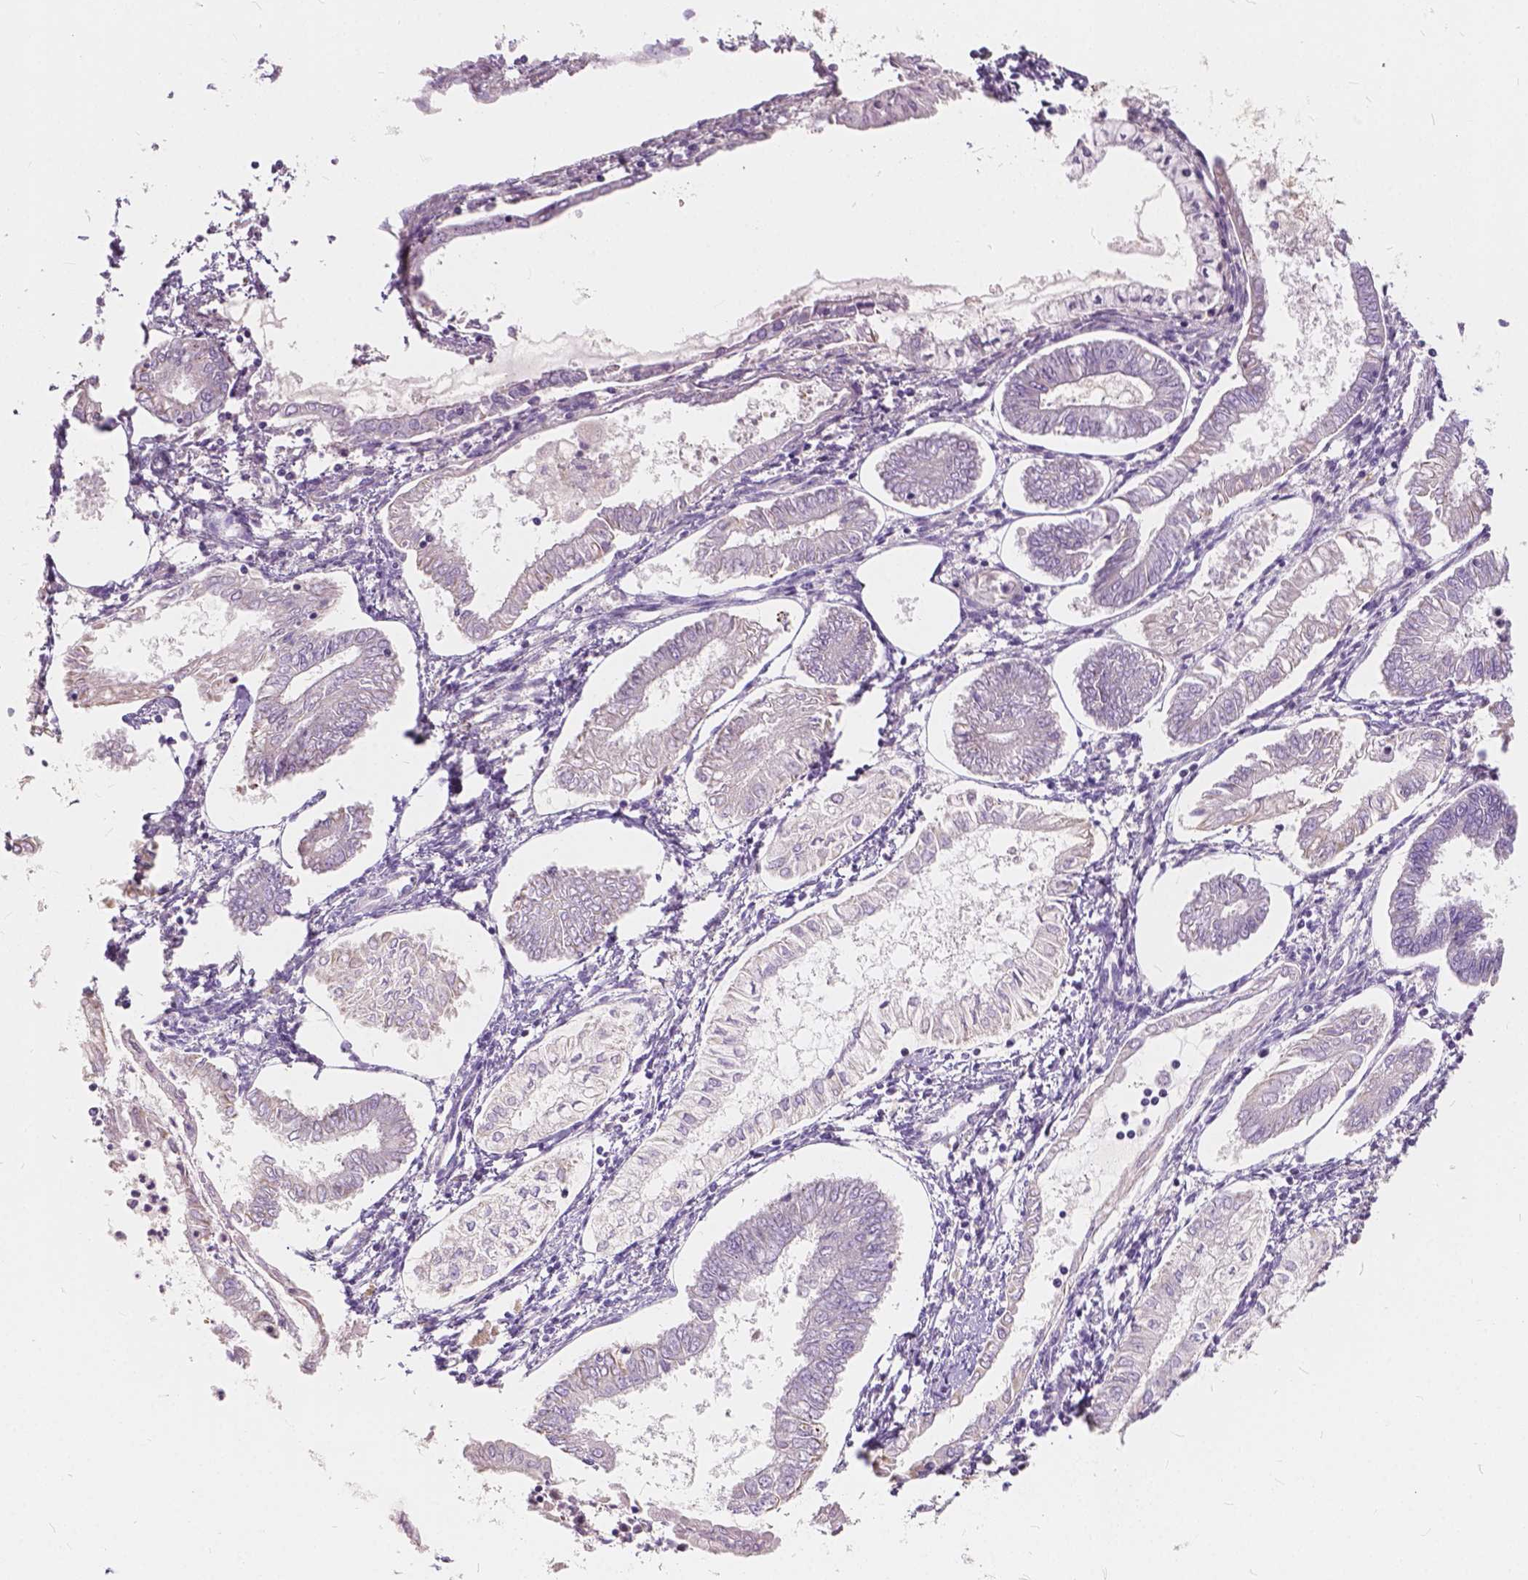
{"staining": {"intensity": "negative", "quantity": "none", "location": "none"}, "tissue": "endometrial cancer", "cell_type": "Tumor cells", "image_type": "cancer", "snomed": [{"axis": "morphology", "description": "Adenocarcinoma, NOS"}, {"axis": "topography", "description": "Endometrium"}], "caption": "Protein analysis of adenocarcinoma (endometrial) demonstrates no significant expression in tumor cells.", "gene": "KIAA0513", "patient": {"sex": "female", "age": 68}}